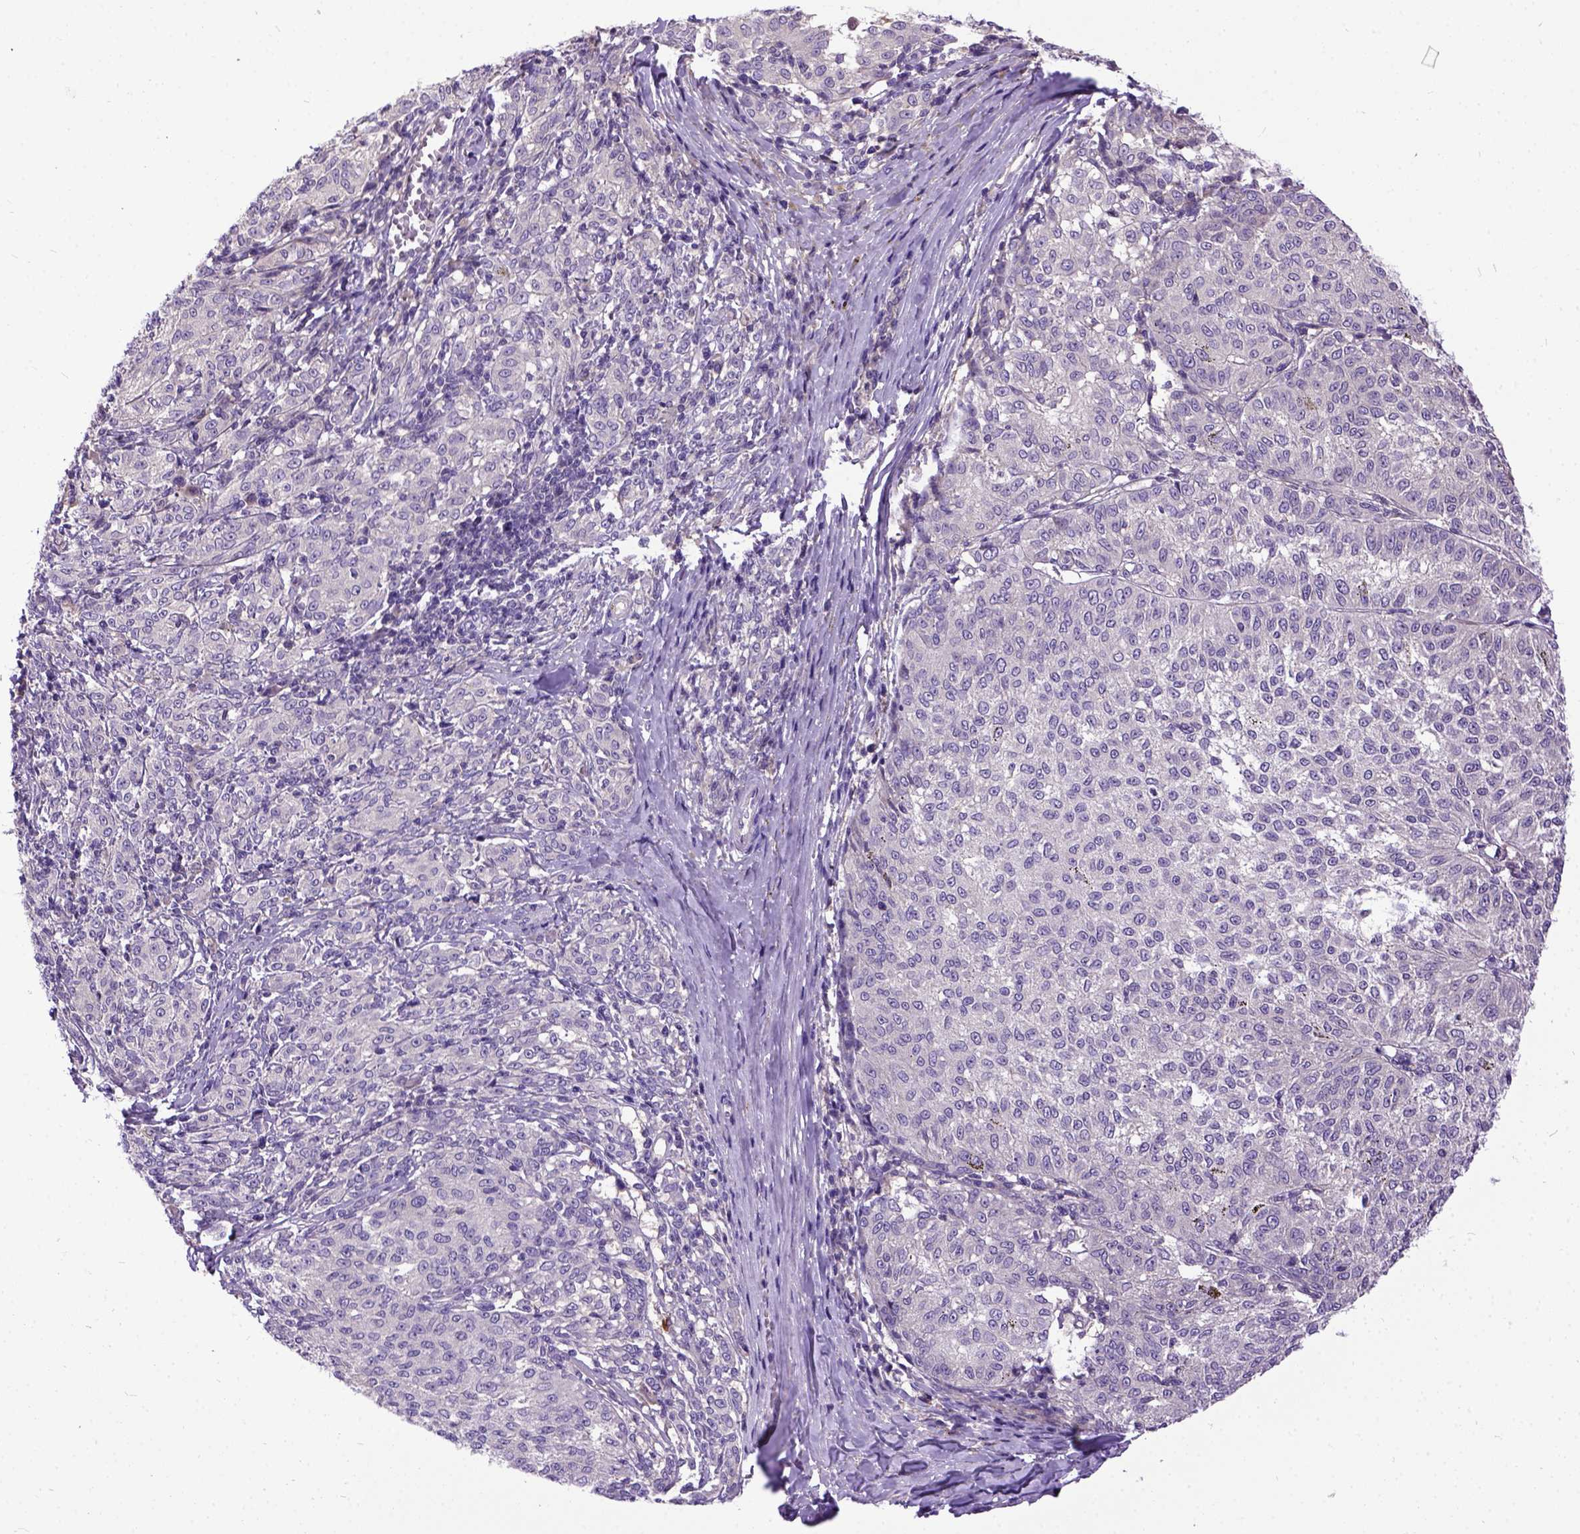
{"staining": {"intensity": "negative", "quantity": "none", "location": "none"}, "tissue": "melanoma", "cell_type": "Tumor cells", "image_type": "cancer", "snomed": [{"axis": "morphology", "description": "Malignant melanoma, NOS"}, {"axis": "topography", "description": "Skin"}], "caption": "Tumor cells show no significant expression in malignant melanoma.", "gene": "NEK5", "patient": {"sex": "female", "age": 72}}